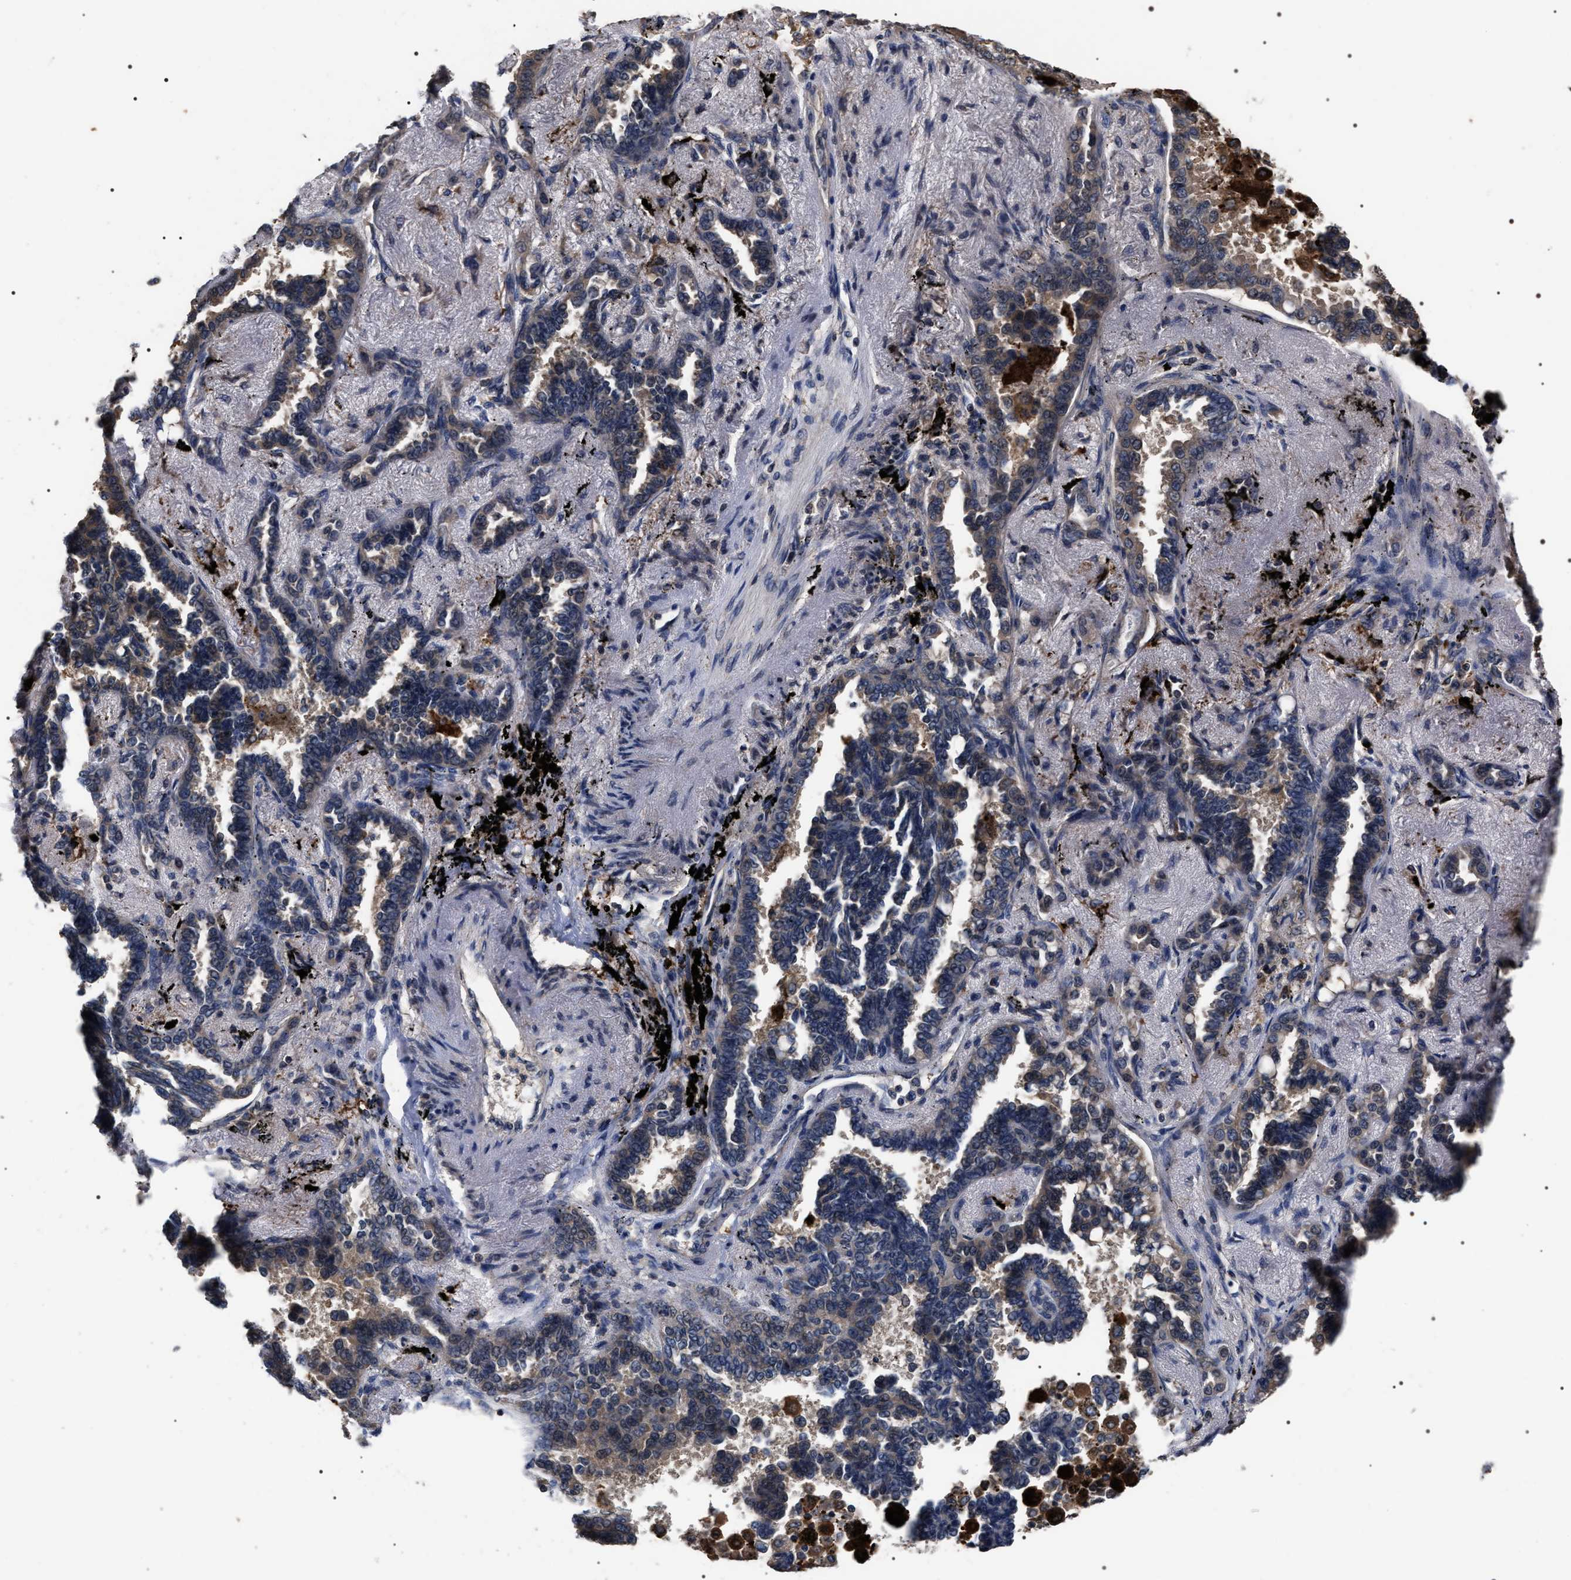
{"staining": {"intensity": "weak", "quantity": "<25%", "location": "cytoplasmic/membranous"}, "tissue": "lung cancer", "cell_type": "Tumor cells", "image_type": "cancer", "snomed": [{"axis": "morphology", "description": "Adenocarcinoma, NOS"}, {"axis": "topography", "description": "Lung"}], "caption": "Tumor cells show no significant expression in adenocarcinoma (lung).", "gene": "UPF3A", "patient": {"sex": "male", "age": 59}}